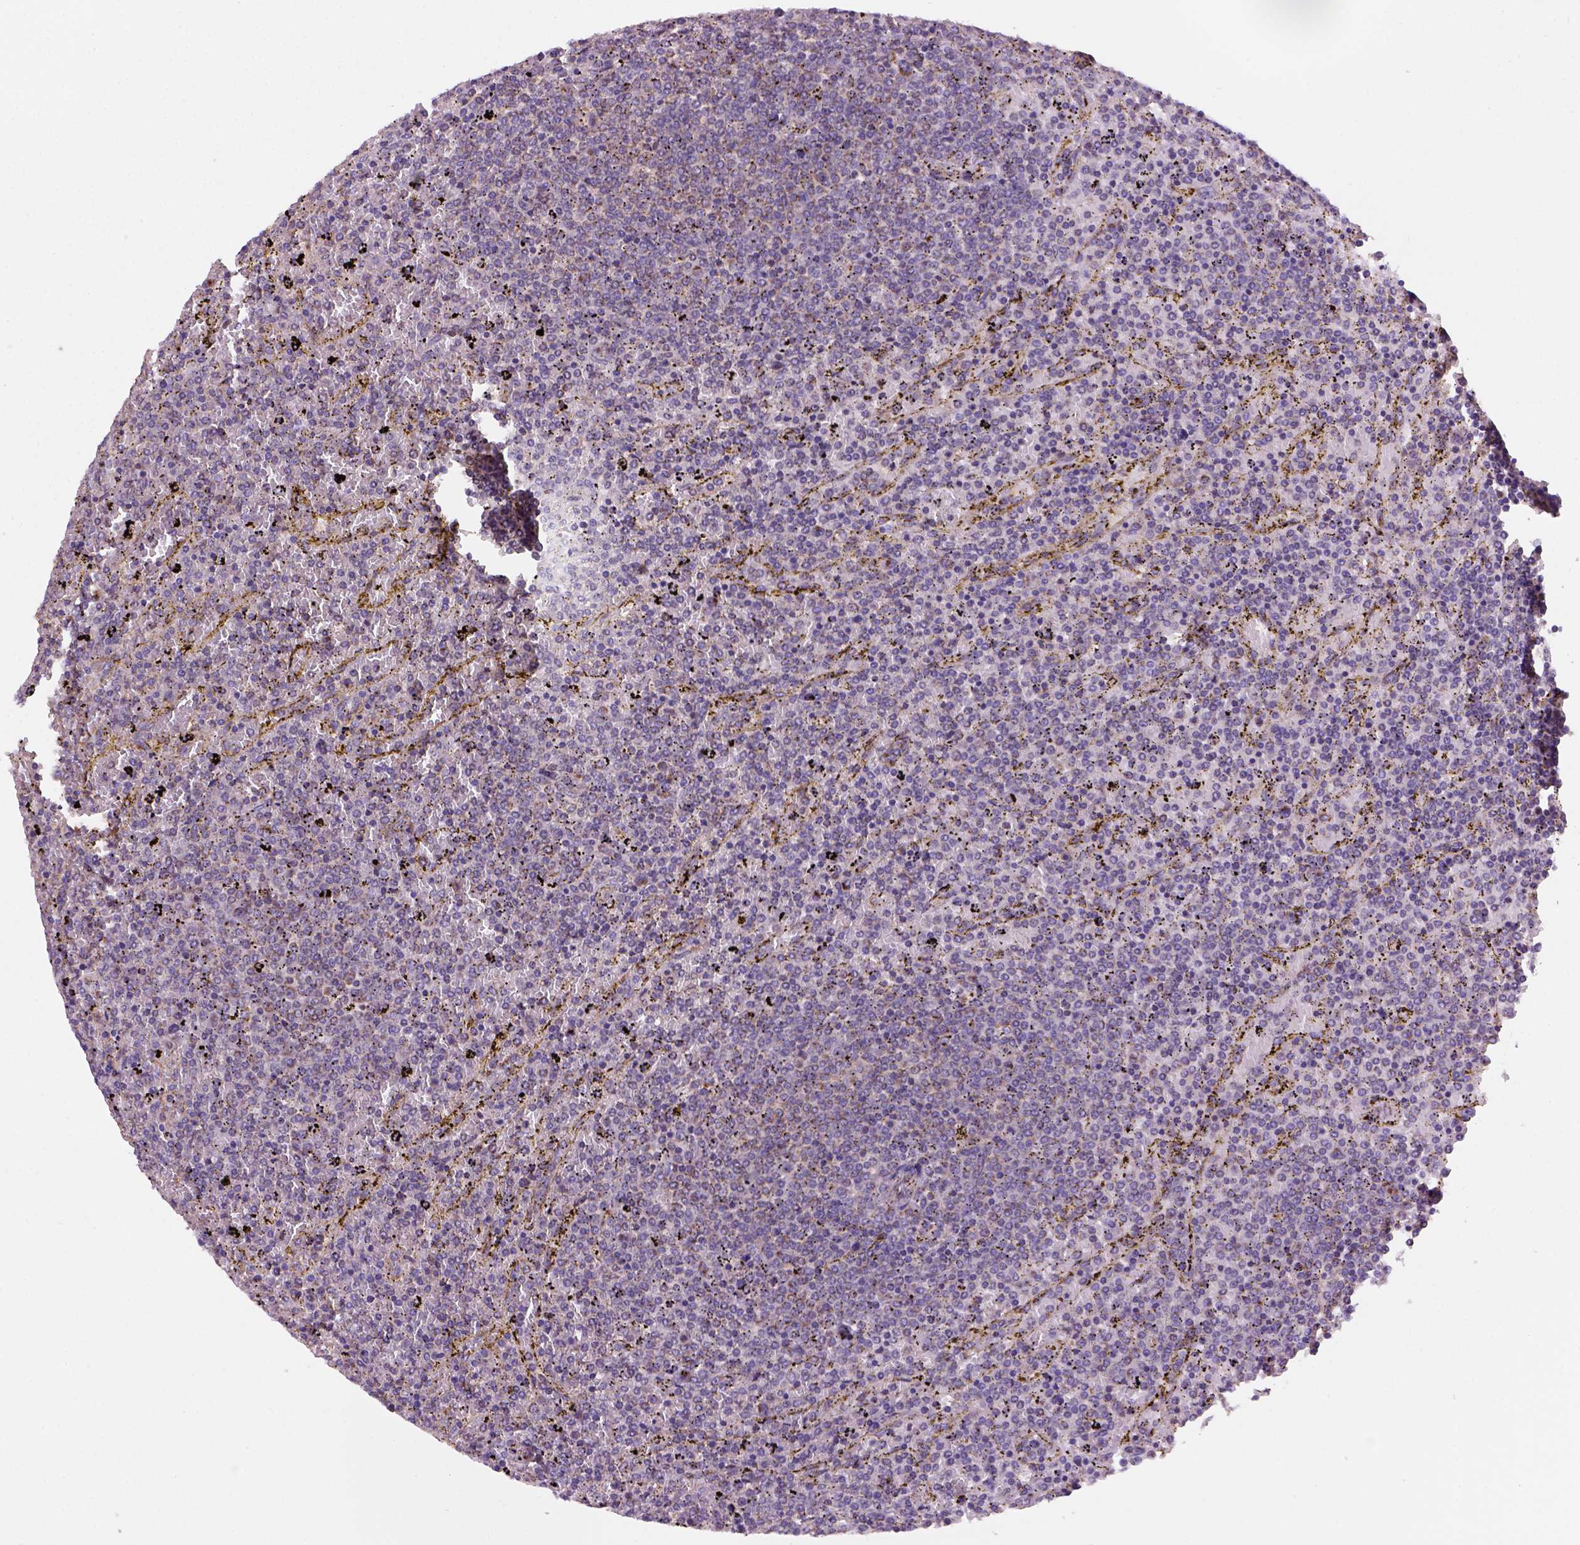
{"staining": {"intensity": "weak", "quantity": "<25%", "location": "cytoplasmic/membranous"}, "tissue": "lymphoma", "cell_type": "Tumor cells", "image_type": "cancer", "snomed": [{"axis": "morphology", "description": "Malignant lymphoma, non-Hodgkin's type, Low grade"}, {"axis": "topography", "description": "Spleen"}], "caption": "Tumor cells are negative for brown protein staining in malignant lymphoma, non-Hodgkin's type (low-grade).", "gene": "WARS2", "patient": {"sex": "female", "age": 77}}